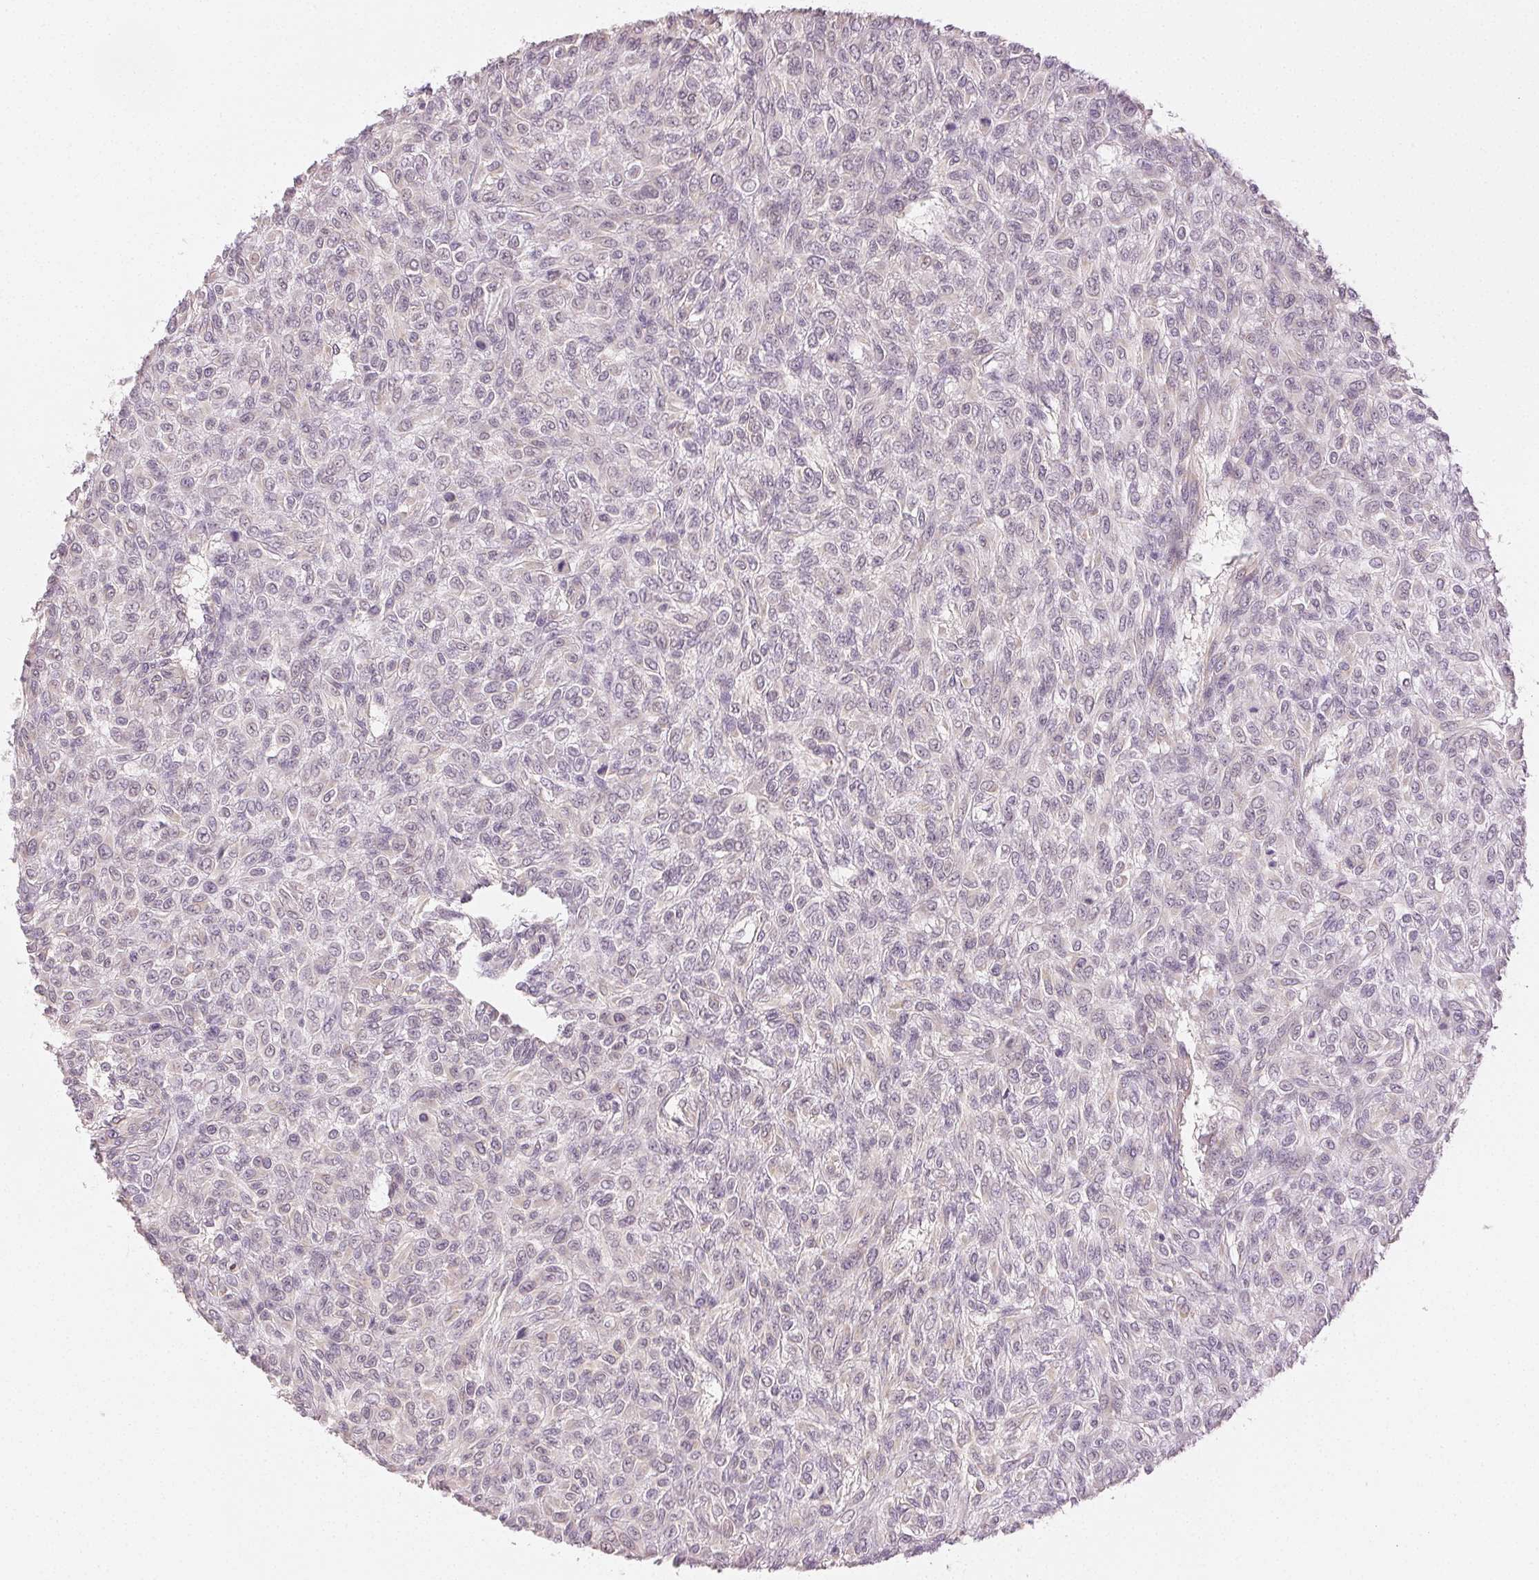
{"staining": {"intensity": "negative", "quantity": "none", "location": "none"}, "tissue": "renal cancer", "cell_type": "Tumor cells", "image_type": "cancer", "snomed": [{"axis": "morphology", "description": "Adenocarcinoma, NOS"}, {"axis": "topography", "description": "Kidney"}], "caption": "There is no significant positivity in tumor cells of renal adenocarcinoma. (Brightfield microscopy of DAB (3,3'-diaminobenzidine) immunohistochemistry (IHC) at high magnification).", "gene": "MAP1LC3A", "patient": {"sex": "male", "age": 58}}